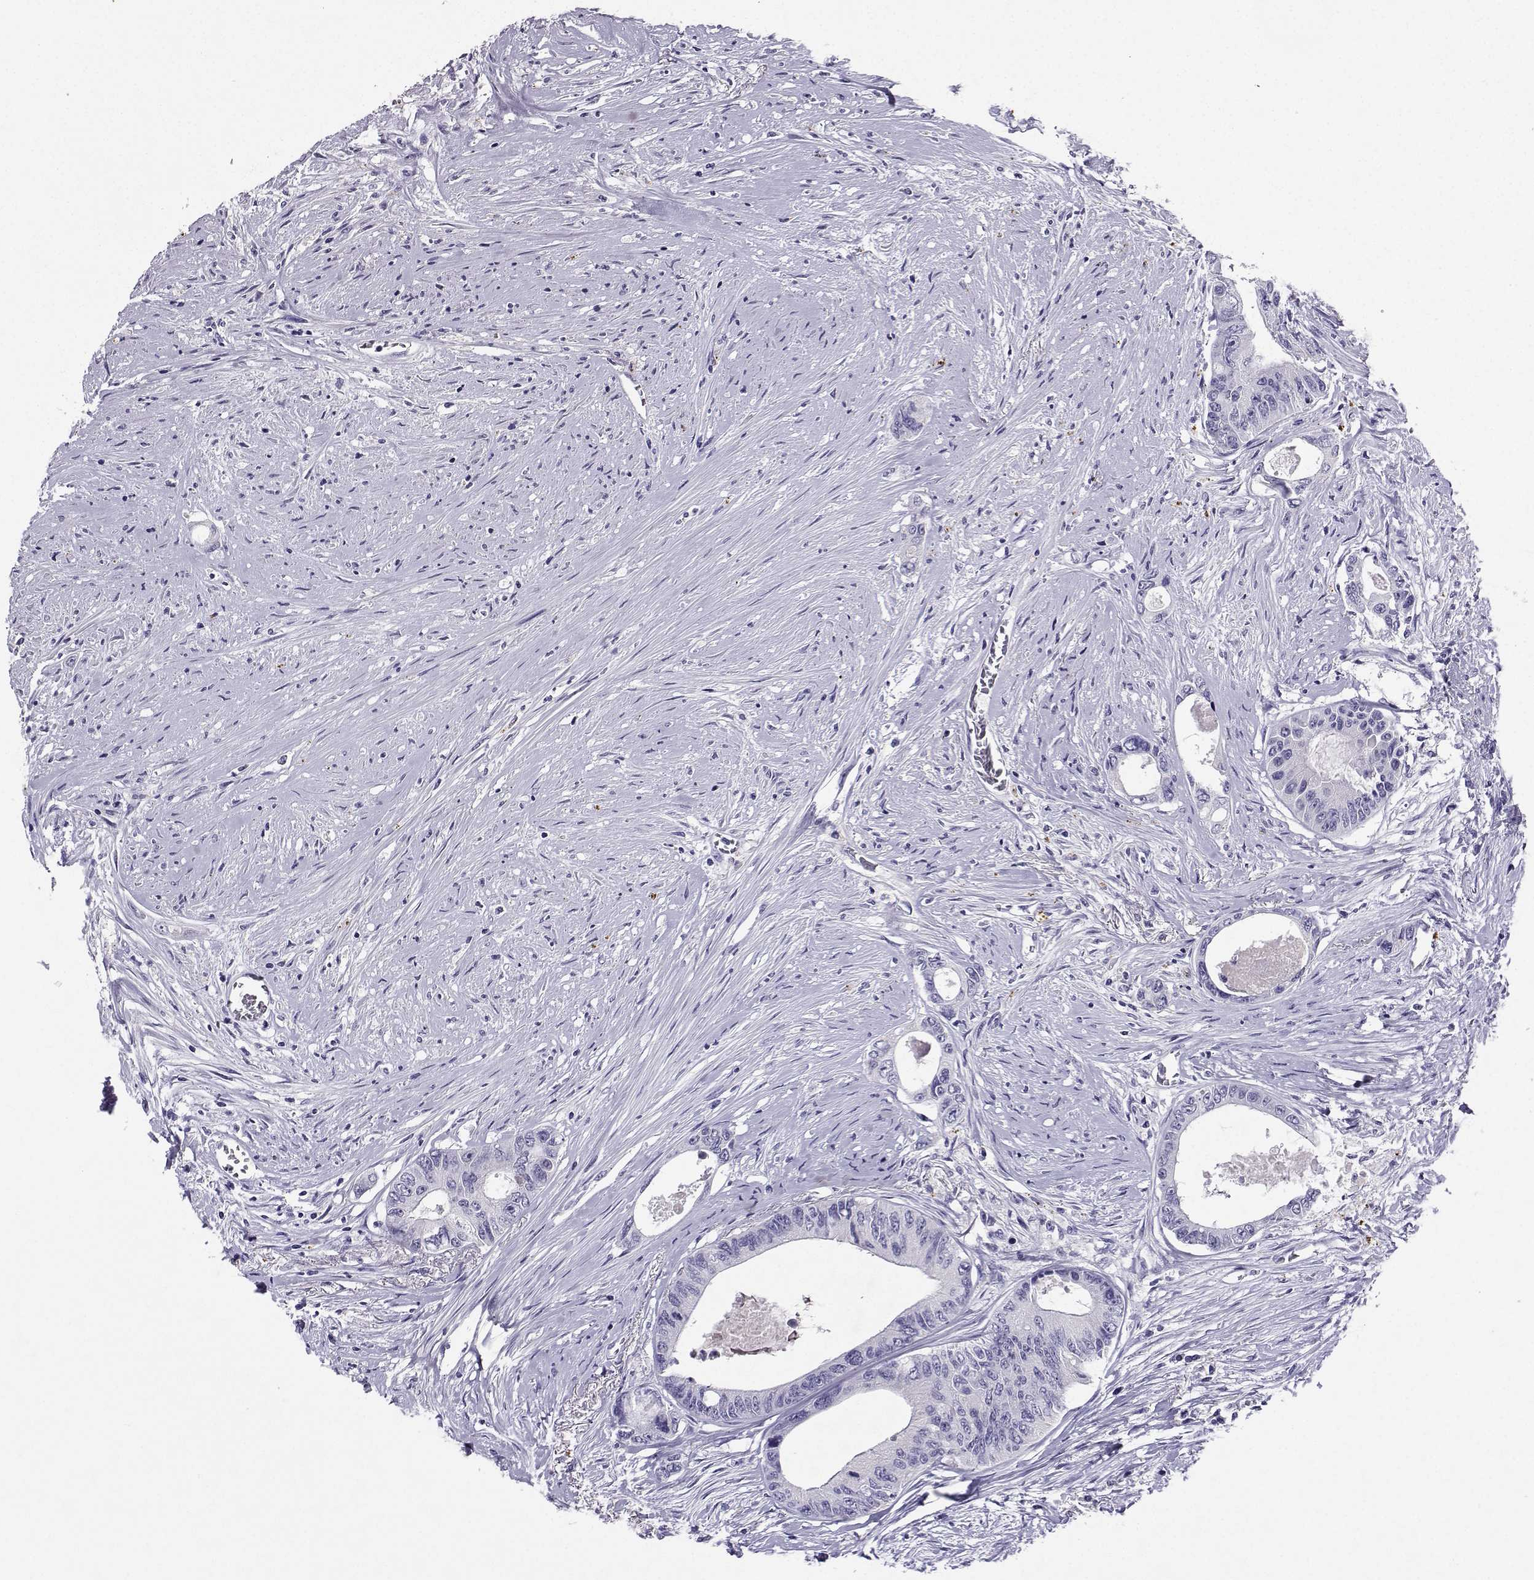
{"staining": {"intensity": "negative", "quantity": "none", "location": "none"}, "tissue": "colorectal cancer", "cell_type": "Tumor cells", "image_type": "cancer", "snomed": [{"axis": "morphology", "description": "Adenocarcinoma, NOS"}, {"axis": "topography", "description": "Rectum"}], "caption": "Tumor cells show no significant staining in colorectal adenocarcinoma.", "gene": "GRIK4", "patient": {"sex": "male", "age": 59}}